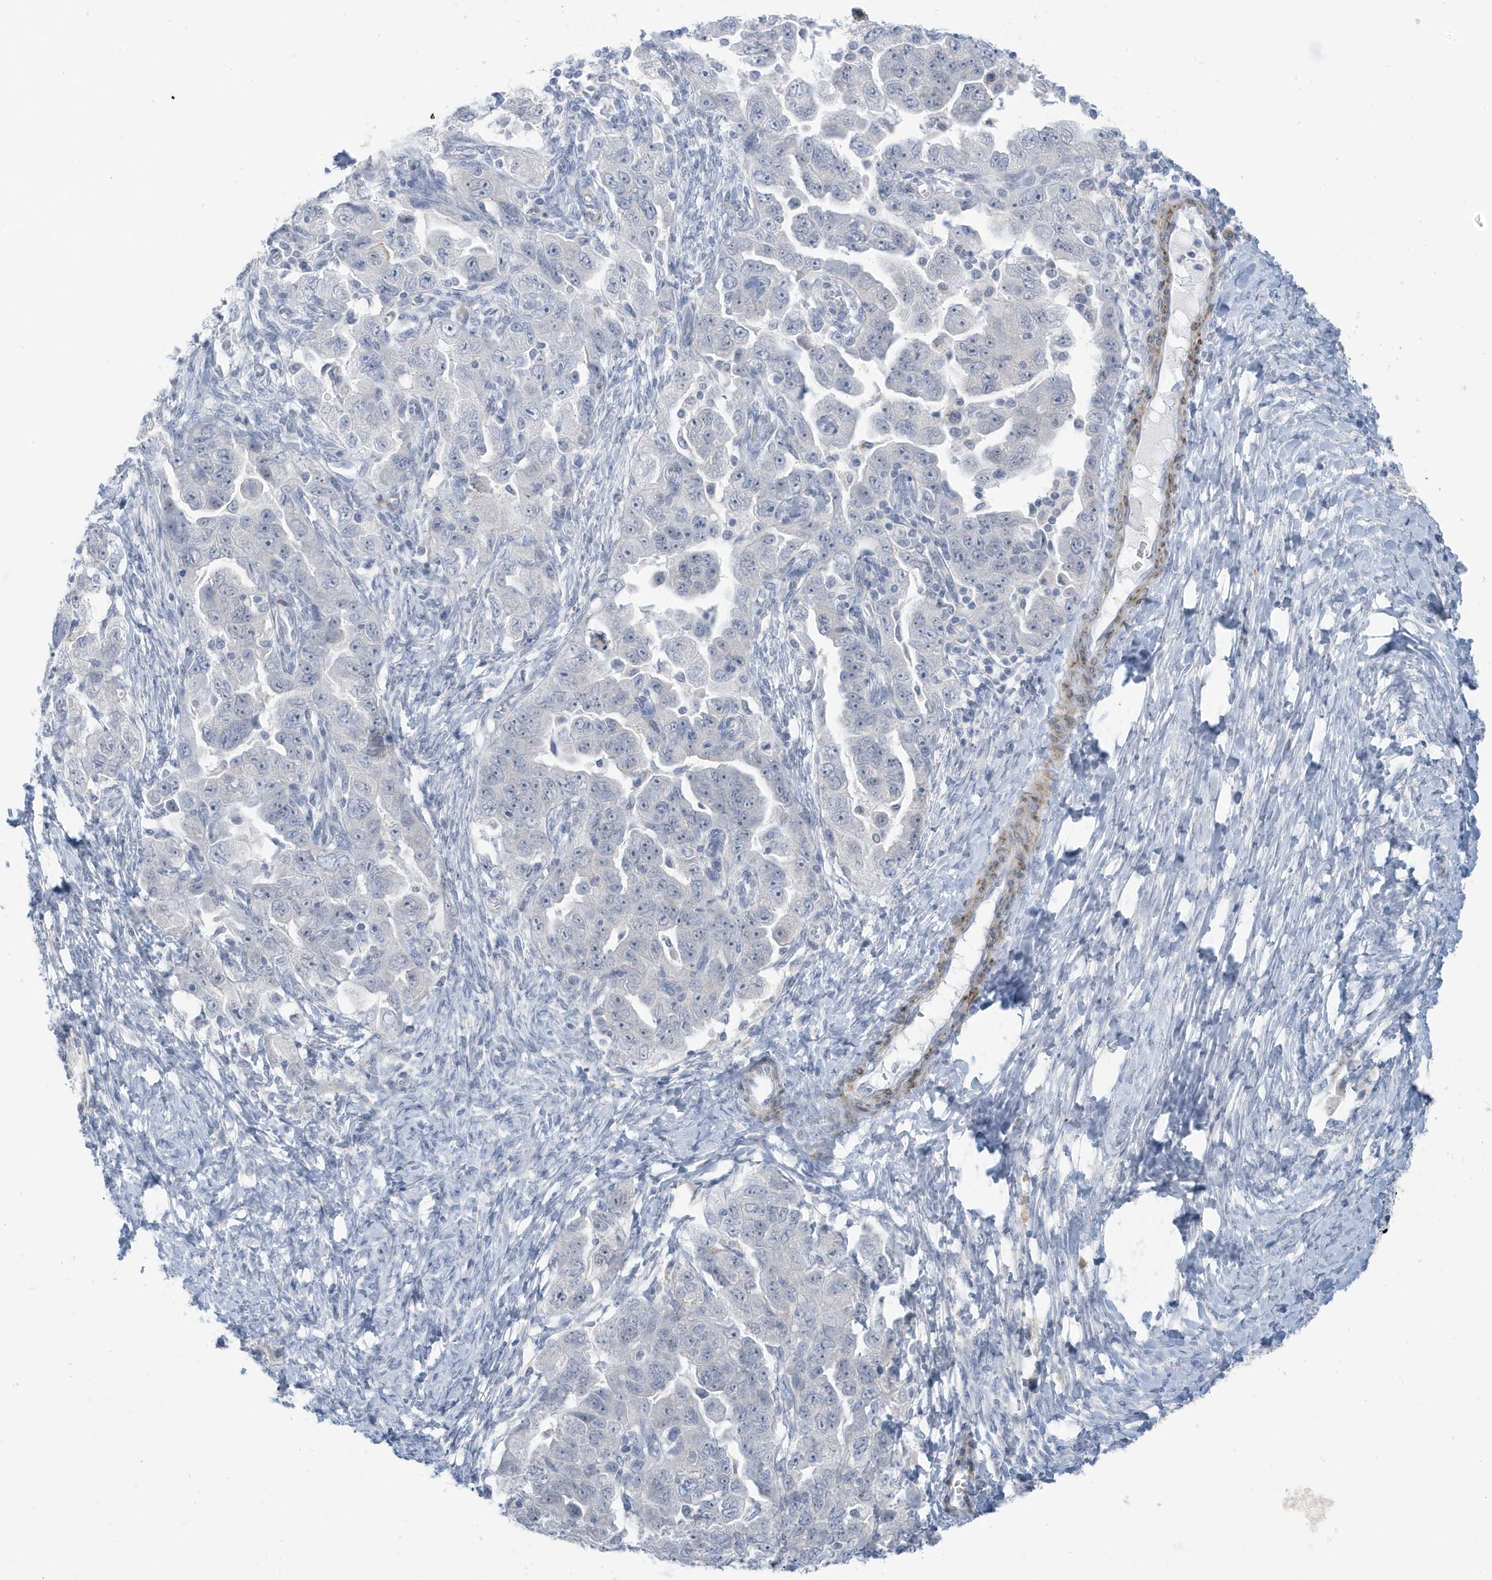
{"staining": {"intensity": "negative", "quantity": "none", "location": "none"}, "tissue": "ovarian cancer", "cell_type": "Tumor cells", "image_type": "cancer", "snomed": [{"axis": "morphology", "description": "Carcinoma, NOS"}, {"axis": "morphology", "description": "Cystadenocarcinoma, serous, NOS"}, {"axis": "topography", "description": "Ovary"}], "caption": "Histopathology image shows no significant protein staining in tumor cells of carcinoma (ovarian).", "gene": "PERM1", "patient": {"sex": "female", "age": 69}}